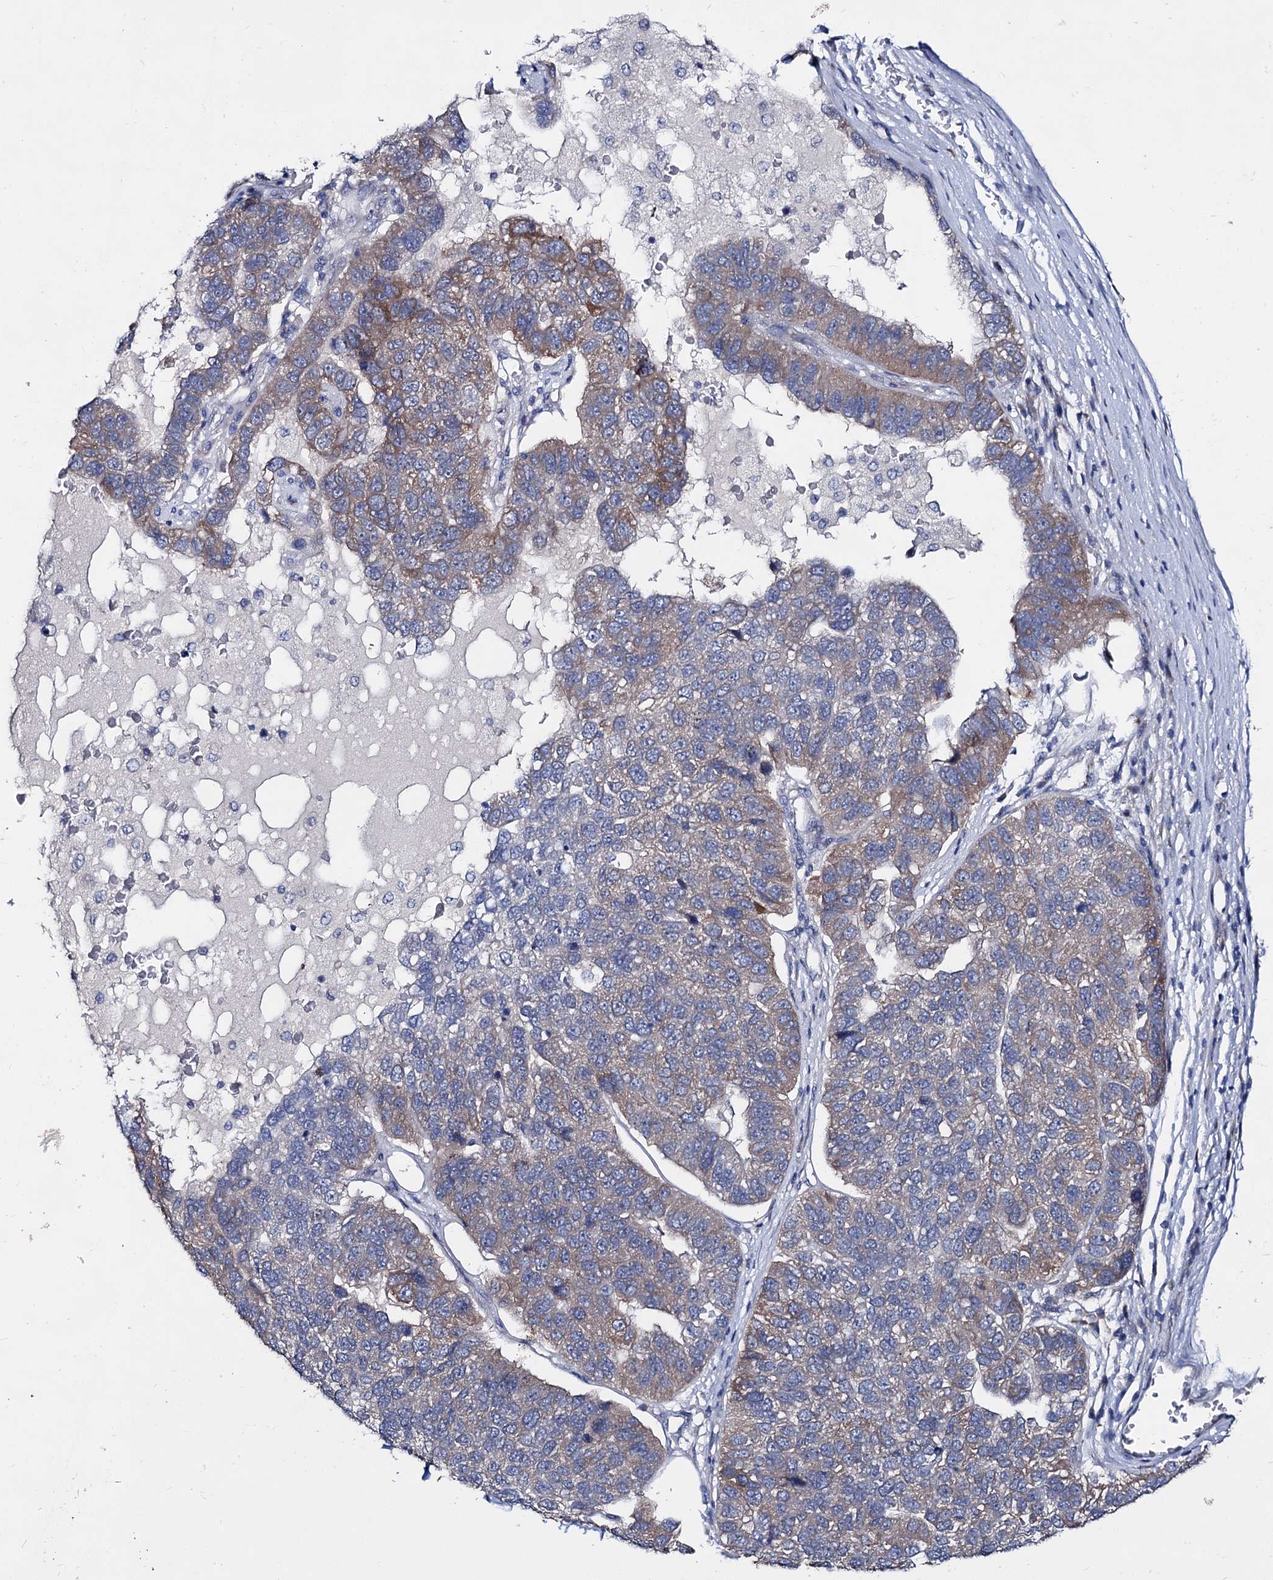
{"staining": {"intensity": "weak", "quantity": "<25%", "location": "cytoplasmic/membranous"}, "tissue": "pancreatic cancer", "cell_type": "Tumor cells", "image_type": "cancer", "snomed": [{"axis": "morphology", "description": "Adenocarcinoma, NOS"}, {"axis": "topography", "description": "Pancreas"}], "caption": "IHC micrograph of neoplastic tissue: pancreatic cancer (adenocarcinoma) stained with DAB (3,3'-diaminobenzidine) displays no significant protein expression in tumor cells.", "gene": "CAPRIN2", "patient": {"sex": "female", "age": 61}}